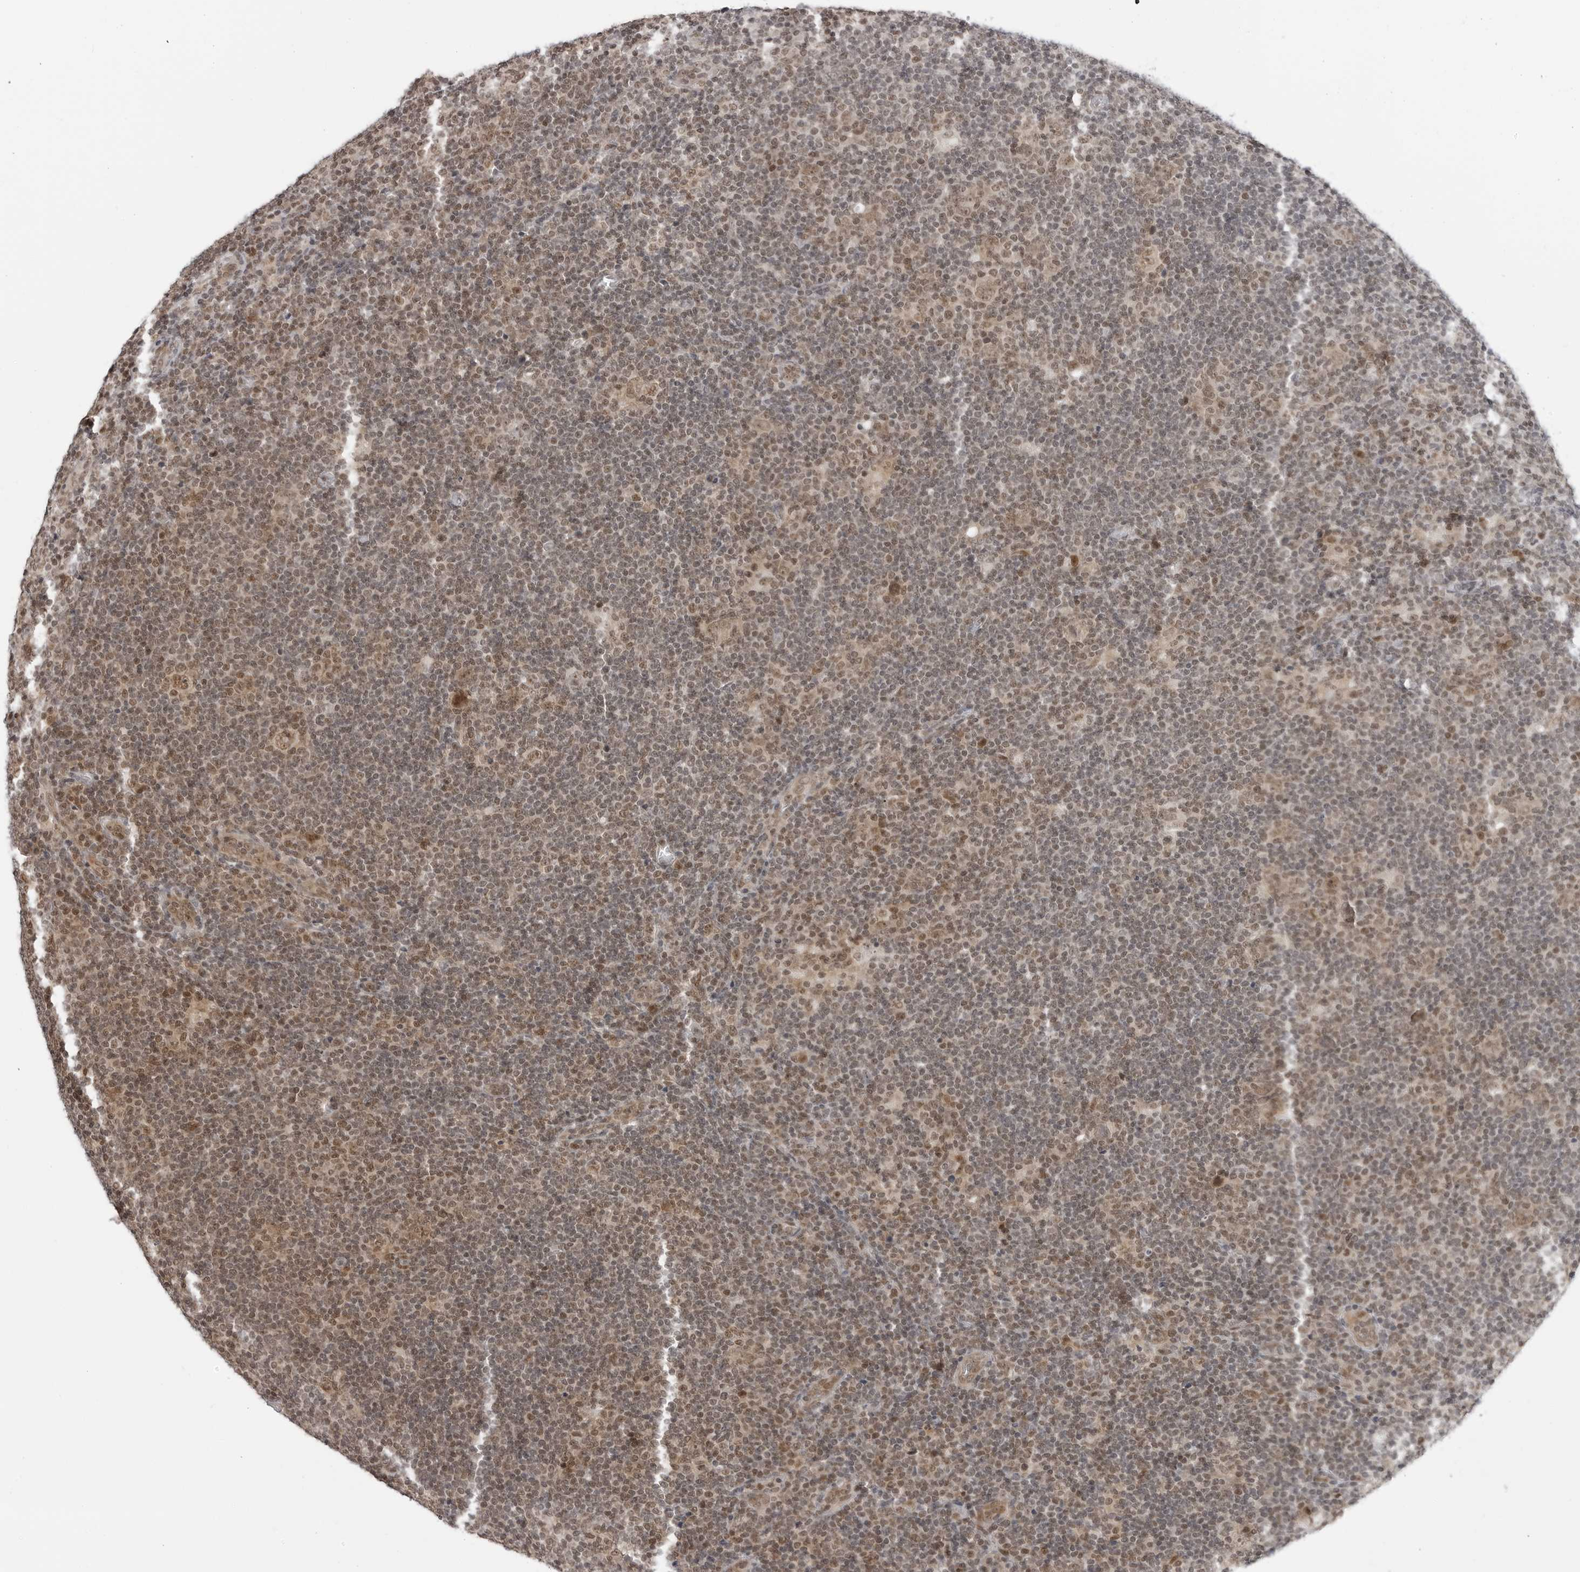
{"staining": {"intensity": "moderate", "quantity": ">75%", "location": "nuclear"}, "tissue": "lymphoma", "cell_type": "Tumor cells", "image_type": "cancer", "snomed": [{"axis": "morphology", "description": "Hodgkin's disease, NOS"}, {"axis": "topography", "description": "Lymph node"}], "caption": "Immunohistochemical staining of human Hodgkin's disease displays medium levels of moderate nuclear protein positivity in approximately >75% of tumor cells. The protein of interest is shown in brown color, while the nuclei are stained blue.", "gene": "C8orf33", "patient": {"sex": "female", "age": 57}}